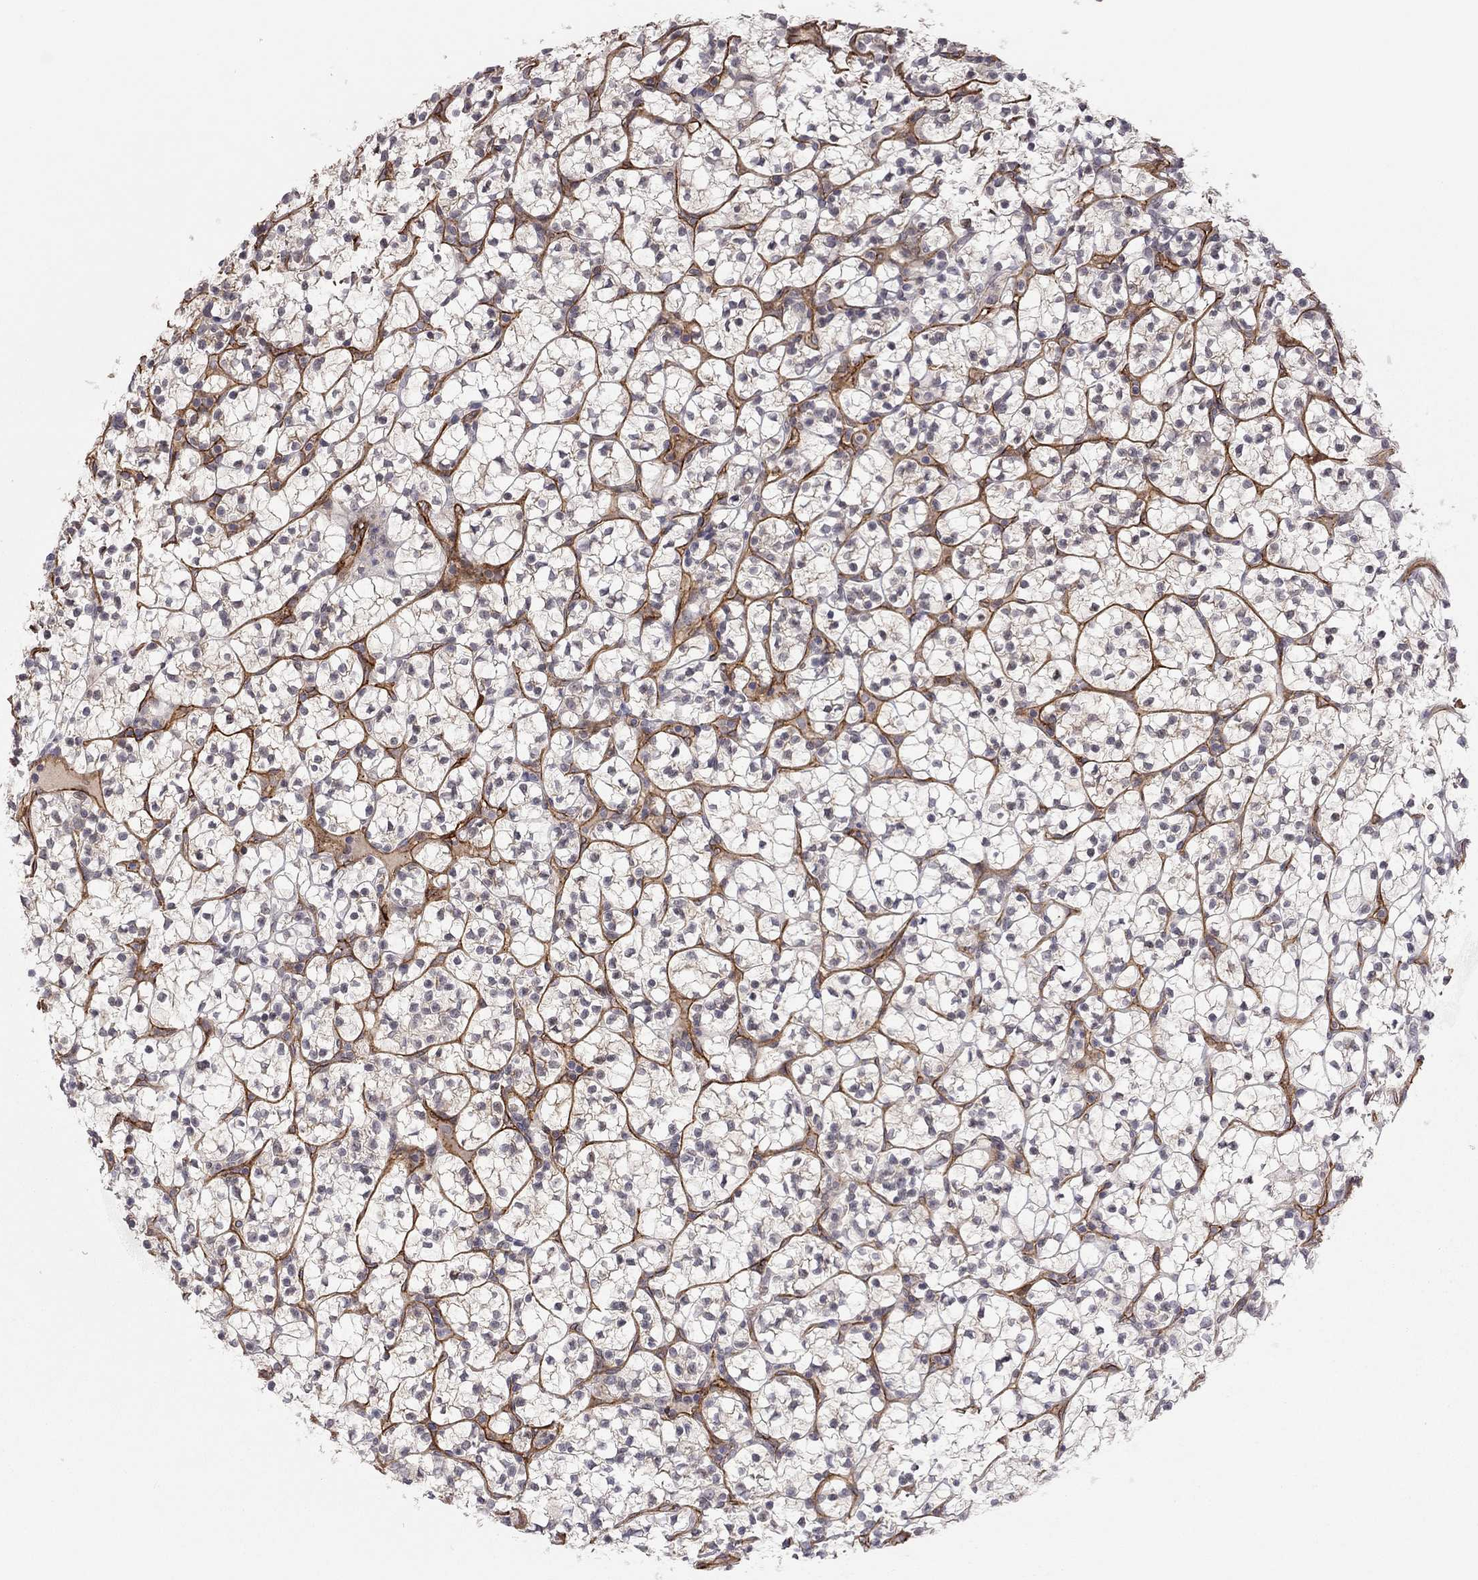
{"staining": {"intensity": "negative", "quantity": "none", "location": "none"}, "tissue": "renal cancer", "cell_type": "Tumor cells", "image_type": "cancer", "snomed": [{"axis": "morphology", "description": "Adenocarcinoma, NOS"}, {"axis": "topography", "description": "Kidney"}], "caption": "High power microscopy photomicrograph of an IHC histopathology image of adenocarcinoma (renal), revealing no significant expression in tumor cells.", "gene": "EXOC3L2", "patient": {"sex": "female", "age": 89}}